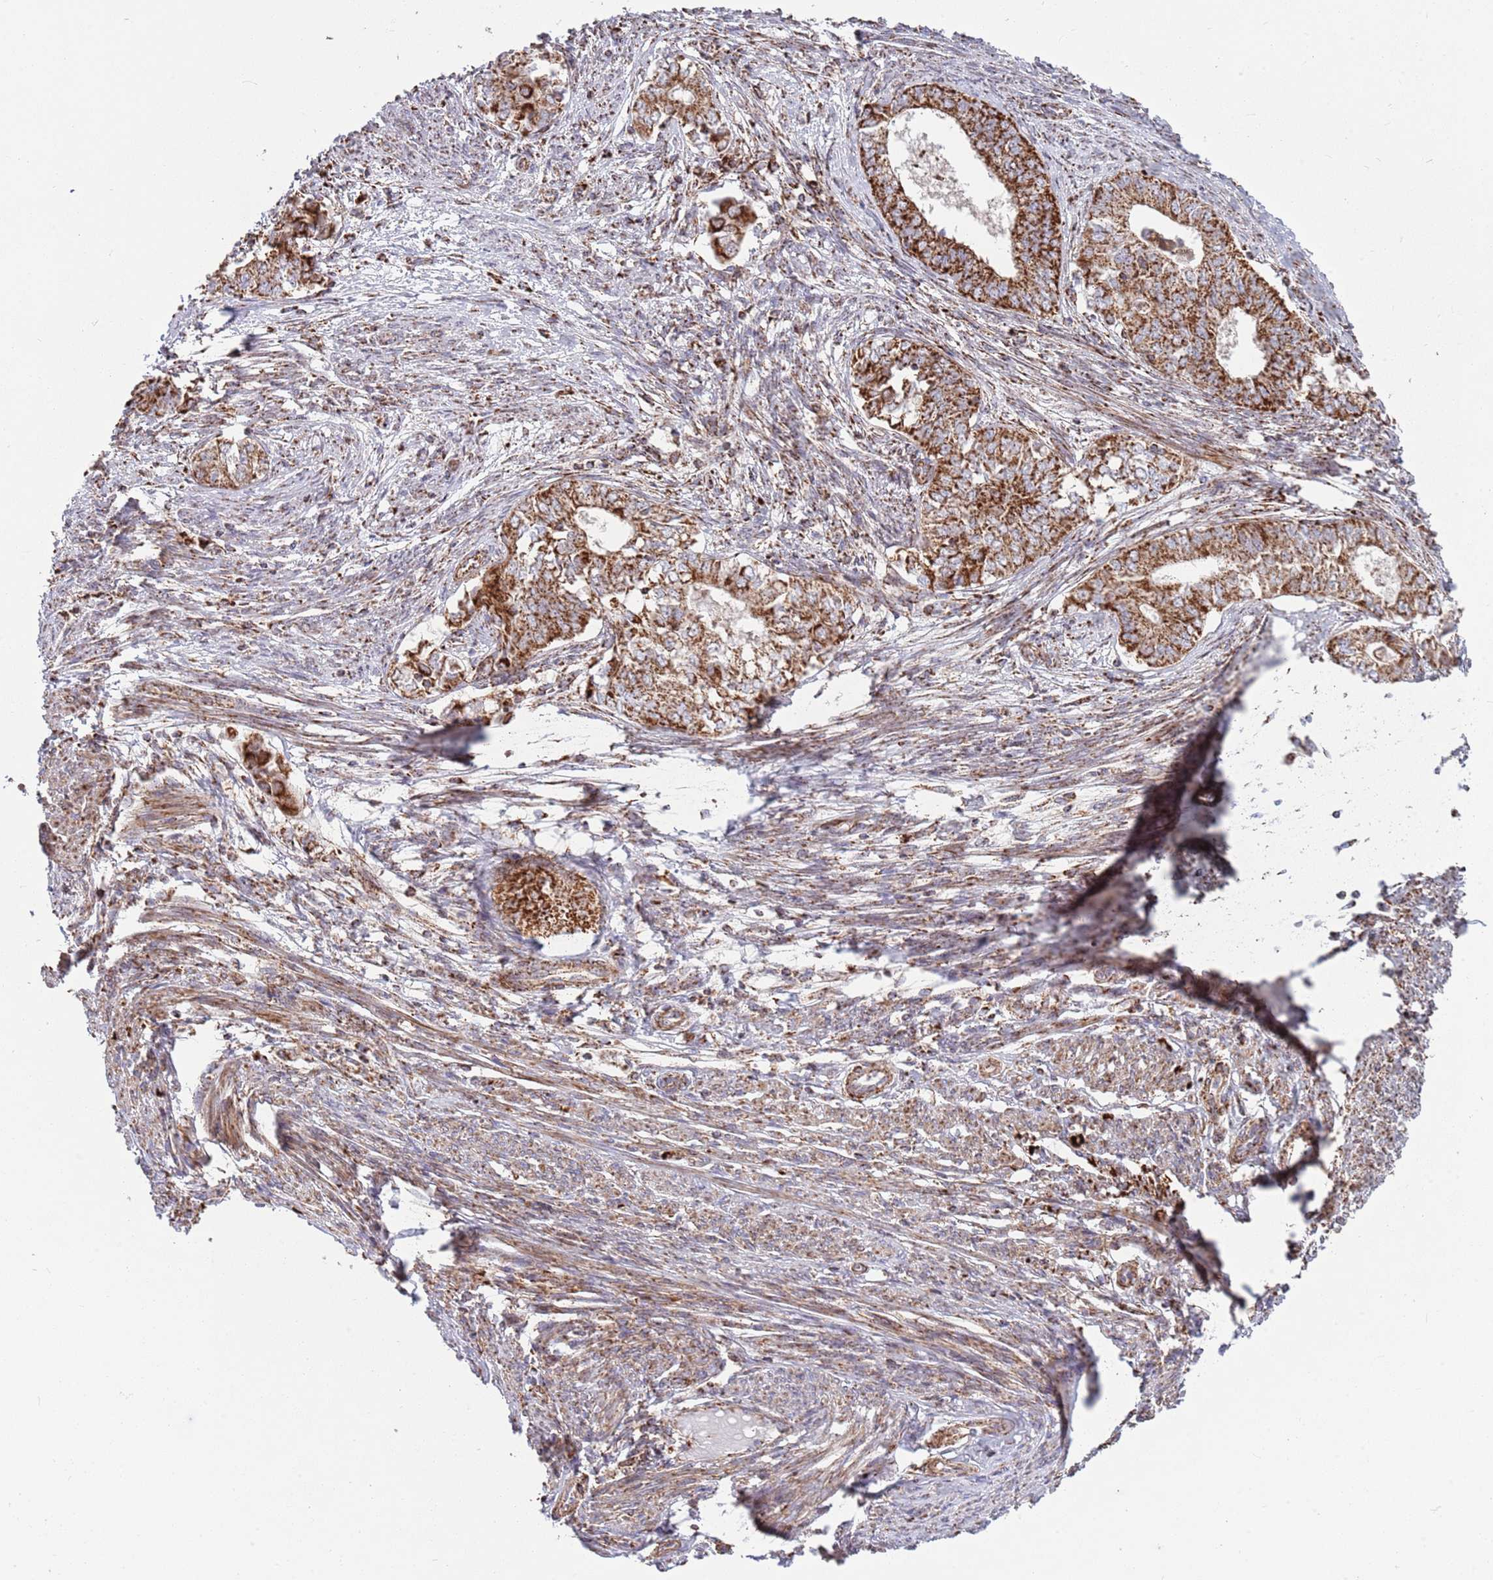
{"staining": {"intensity": "strong", "quantity": ">75%", "location": "cytoplasmic/membranous"}, "tissue": "endometrial cancer", "cell_type": "Tumor cells", "image_type": "cancer", "snomed": [{"axis": "morphology", "description": "Adenocarcinoma, NOS"}, {"axis": "topography", "description": "Endometrium"}], "caption": "Immunohistochemistry (IHC) photomicrograph of neoplastic tissue: human endometrial cancer (adenocarcinoma) stained using immunohistochemistry displays high levels of strong protein expression localized specifically in the cytoplasmic/membranous of tumor cells, appearing as a cytoplasmic/membranous brown color.", "gene": "ATP5PD", "patient": {"sex": "female", "age": 62}}